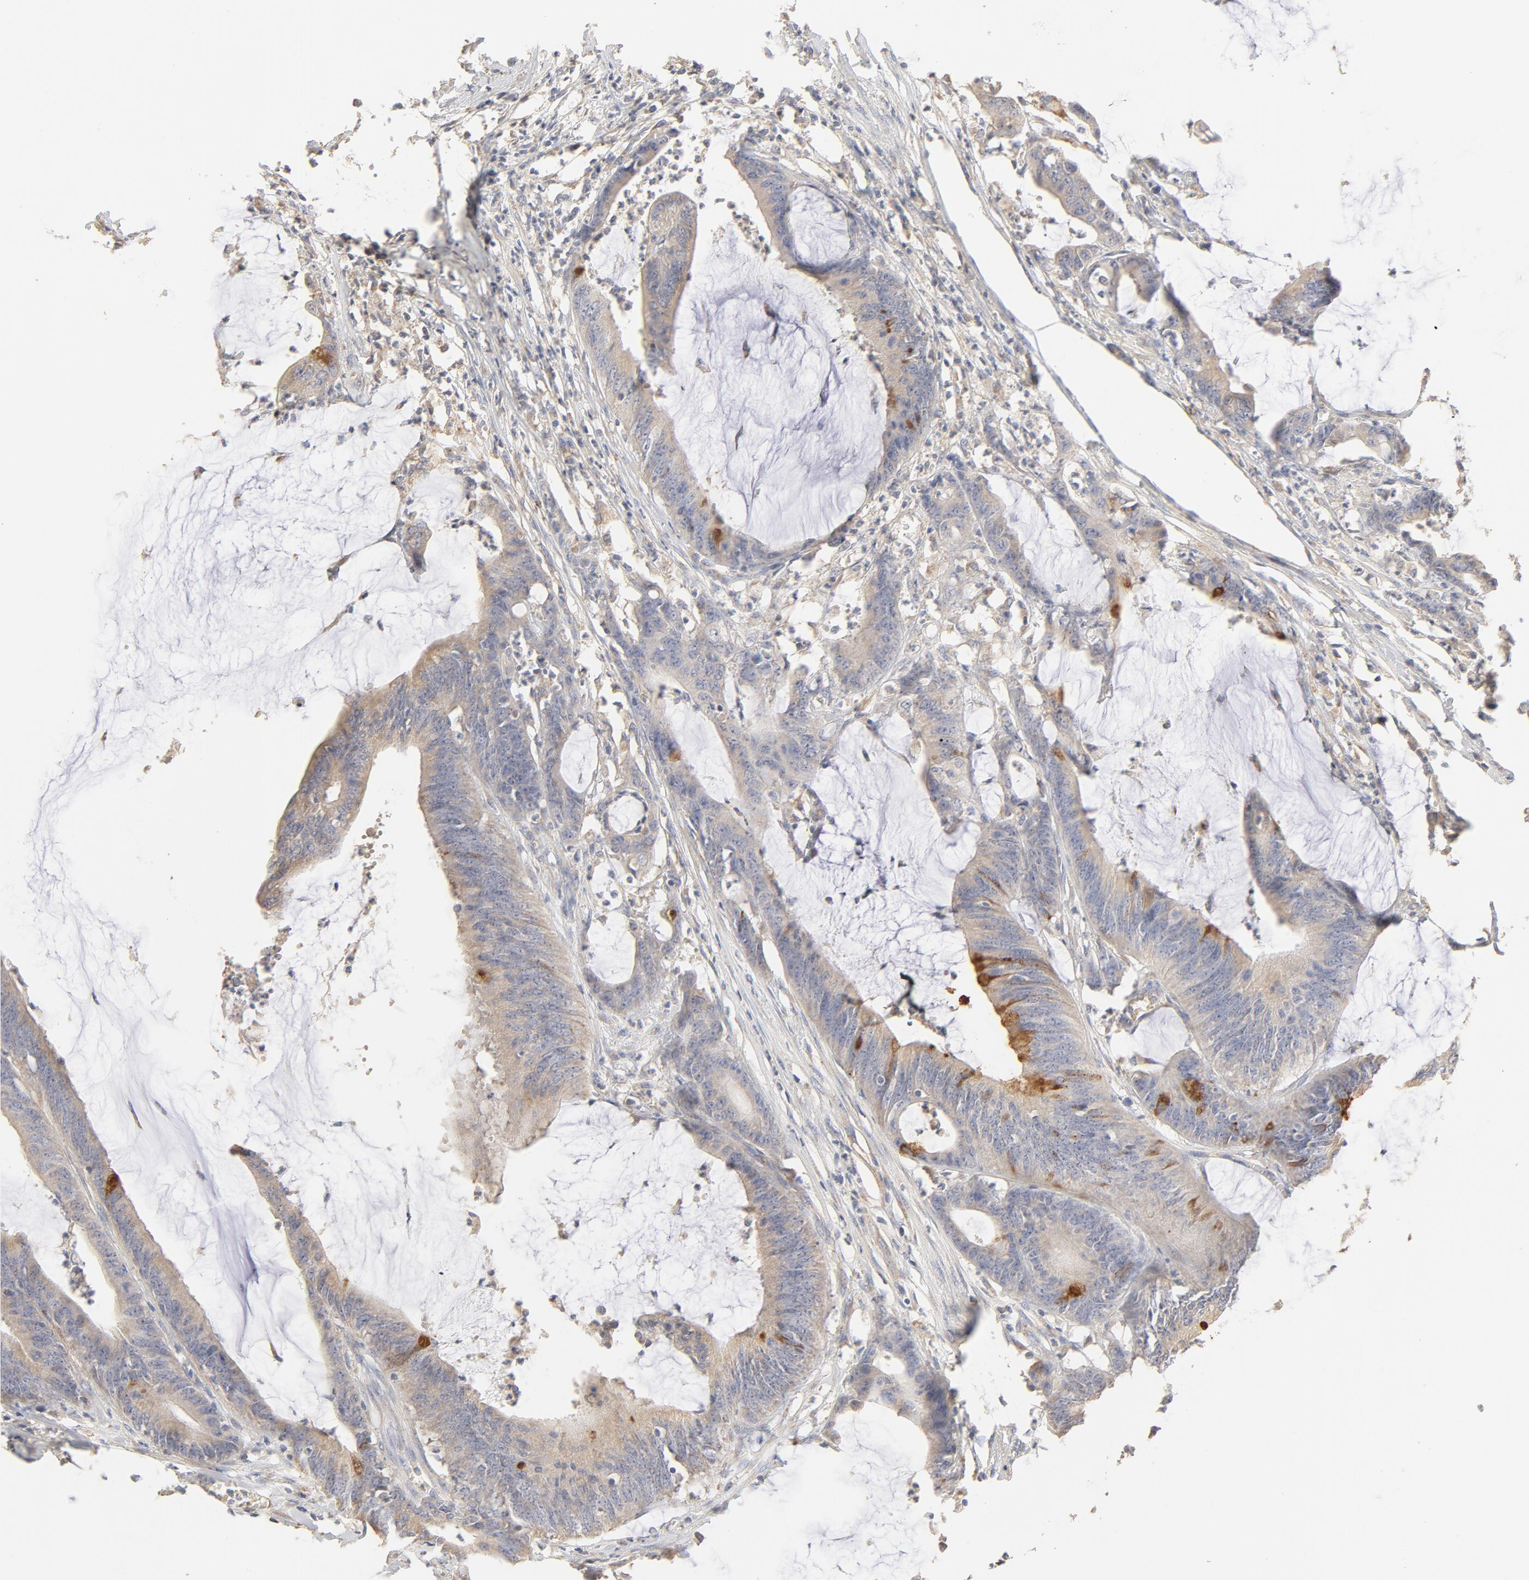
{"staining": {"intensity": "moderate", "quantity": "<25%", "location": "cytoplasmic/membranous"}, "tissue": "colorectal cancer", "cell_type": "Tumor cells", "image_type": "cancer", "snomed": [{"axis": "morphology", "description": "Adenocarcinoma, NOS"}, {"axis": "topography", "description": "Rectum"}], "caption": "The image displays immunohistochemical staining of colorectal adenocarcinoma. There is moderate cytoplasmic/membranous positivity is identified in approximately <25% of tumor cells.", "gene": "FCGBP", "patient": {"sex": "female", "age": 66}}